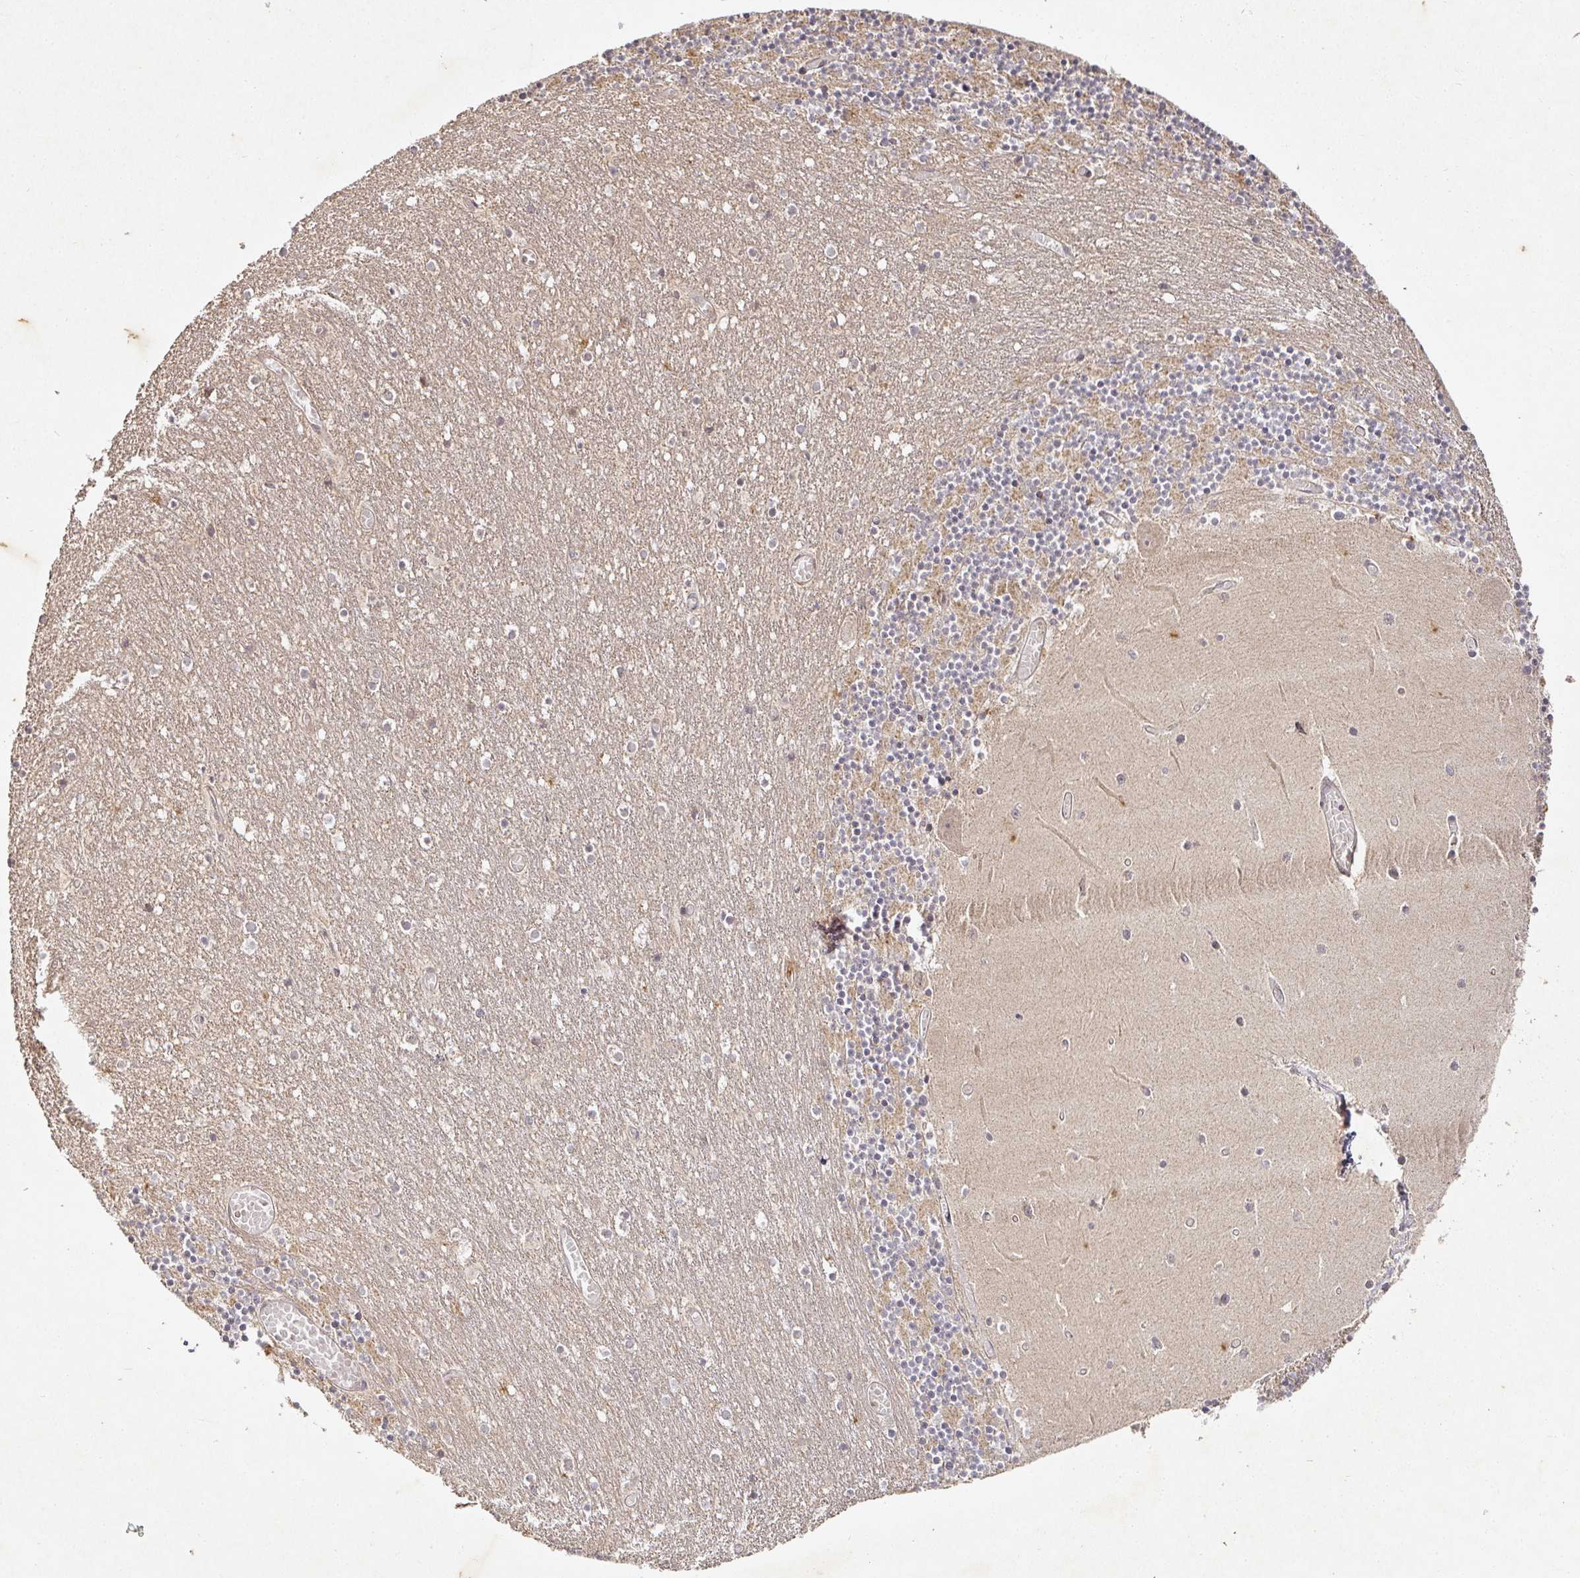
{"staining": {"intensity": "weak", "quantity": "25%-75%", "location": "cytoplasmic/membranous"}, "tissue": "cerebellum", "cell_type": "Cells in granular layer", "image_type": "normal", "snomed": [{"axis": "morphology", "description": "Normal tissue, NOS"}, {"axis": "topography", "description": "Cerebellum"}], "caption": "This micrograph shows IHC staining of benign cerebellum, with low weak cytoplasmic/membranous expression in about 25%-75% of cells in granular layer.", "gene": "CAPN5", "patient": {"sex": "female", "age": 28}}